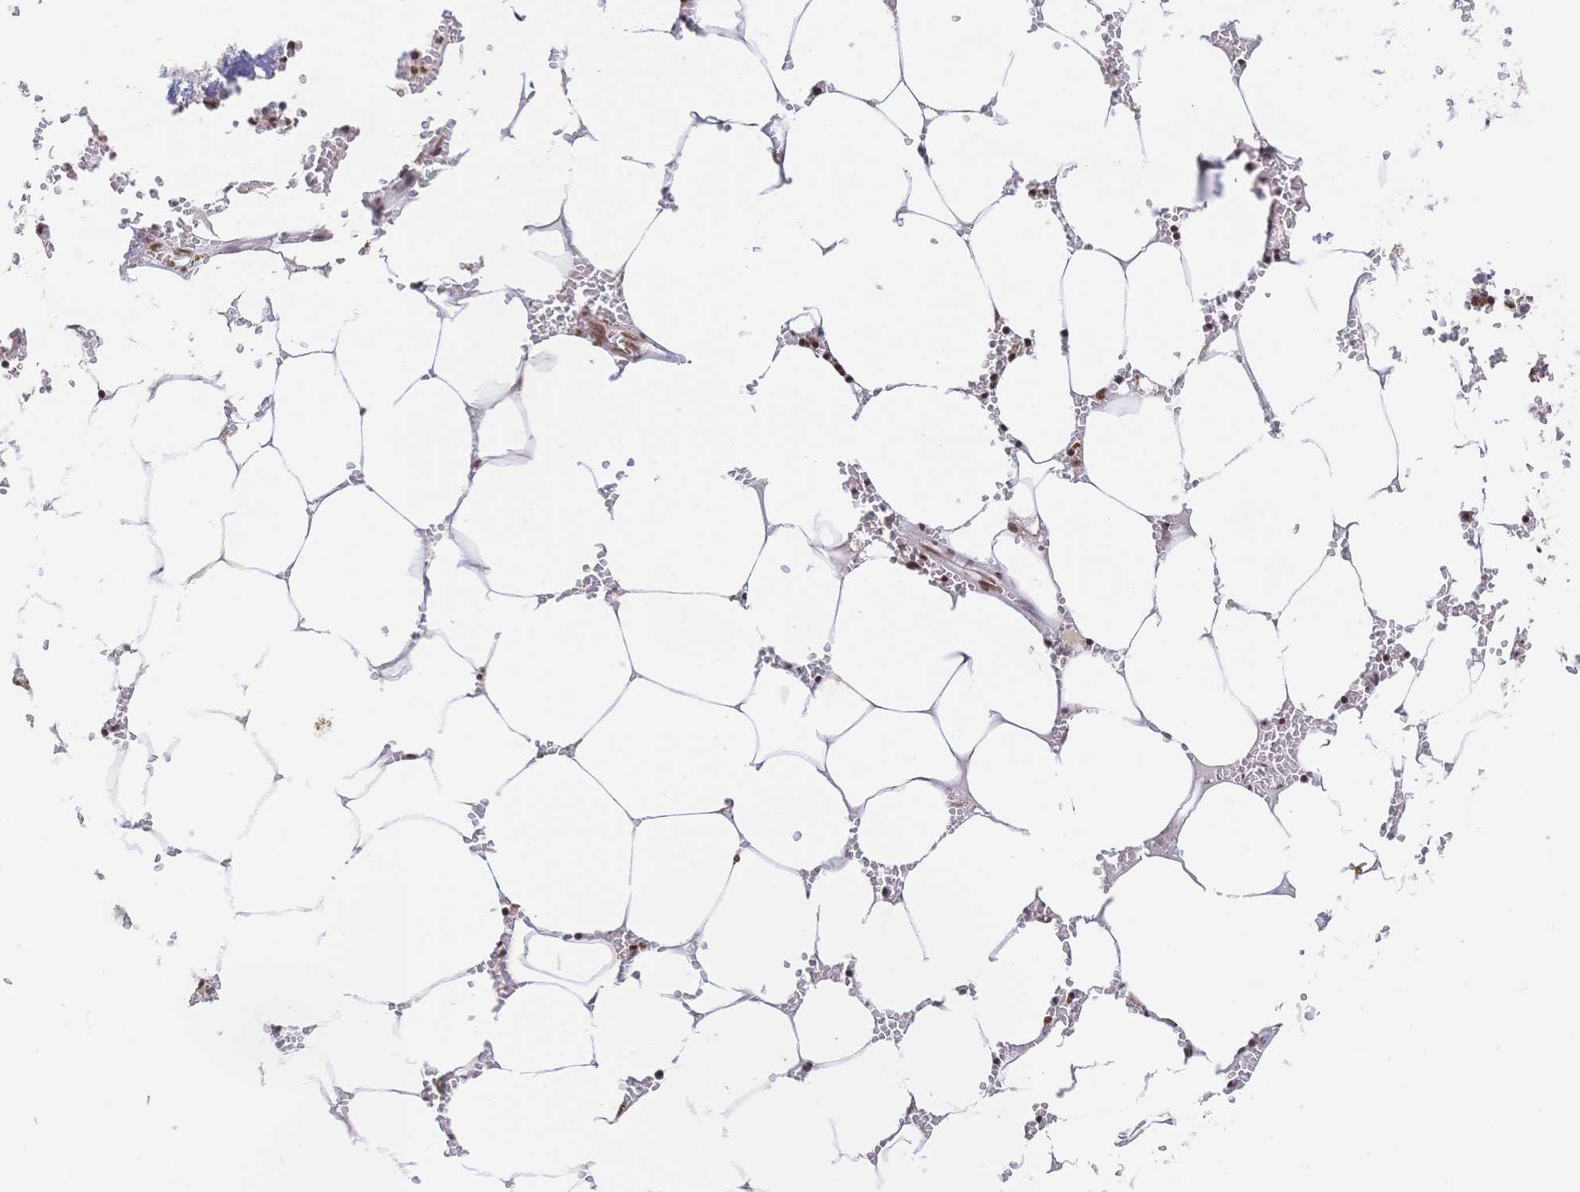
{"staining": {"intensity": "strong", "quantity": "25%-75%", "location": "nuclear"}, "tissue": "bone marrow", "cell_type": "Hematopoietic cells", "image_type": "normal", "snomed": [{"axis": "morphology", "description": "Normal tissue, NOS"}, {"axis": "topography", "description": "Bone marrow"}], "caption": "Immunohistochemical staining of normal human bone marrow shows high levels of strong nuclear expression in approximately 25%-75% of hematopoietic cells.", "gene": "SRSF1", "patient": {"sex": "male", "age": 54}}